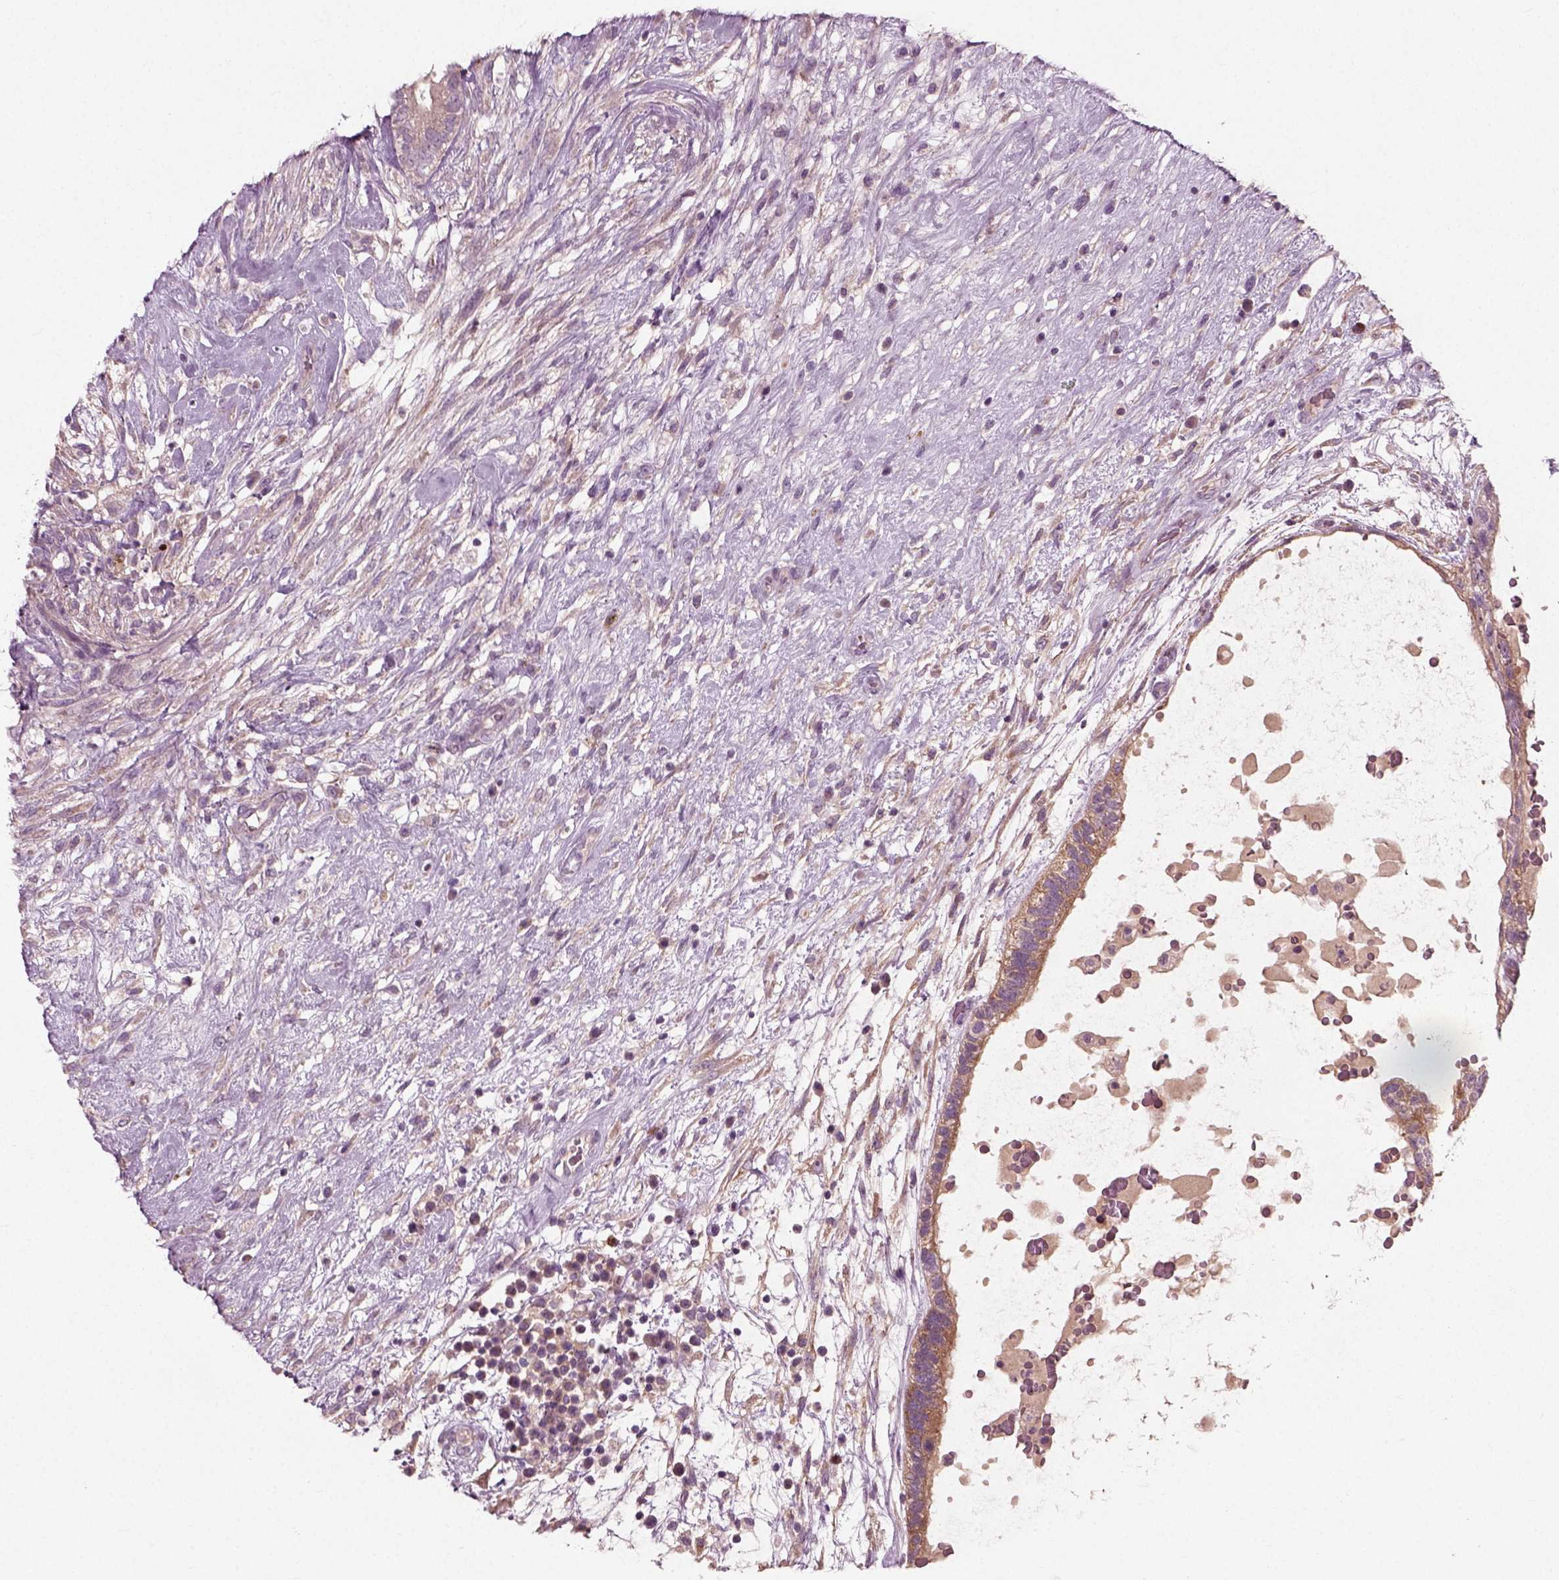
{"staining": {"intensity": "moderate", "quantity": ">75%", "location": "cytoplasmic/membranous"}, "tissue": "testis cancer", "cell_type": "Tumor cells", "image_type": "cancer", "snomed": [{"axis": "morphology", "description": "Normal tissue, NOS"}, {"axis": "morphology", "description": "Carcinoma, Embryonal, NOS"}, {"axis": "topography", "description": "Testis"}], "caption": "Testis cancer (embryonal carcinoma) stained for a protein (brown) demonstrates moderate cytoplasmic/membranous positive staining in about >75% of tumor cells.", "gene": "RND2", "patient": {"sex": "male", "age": 32}}